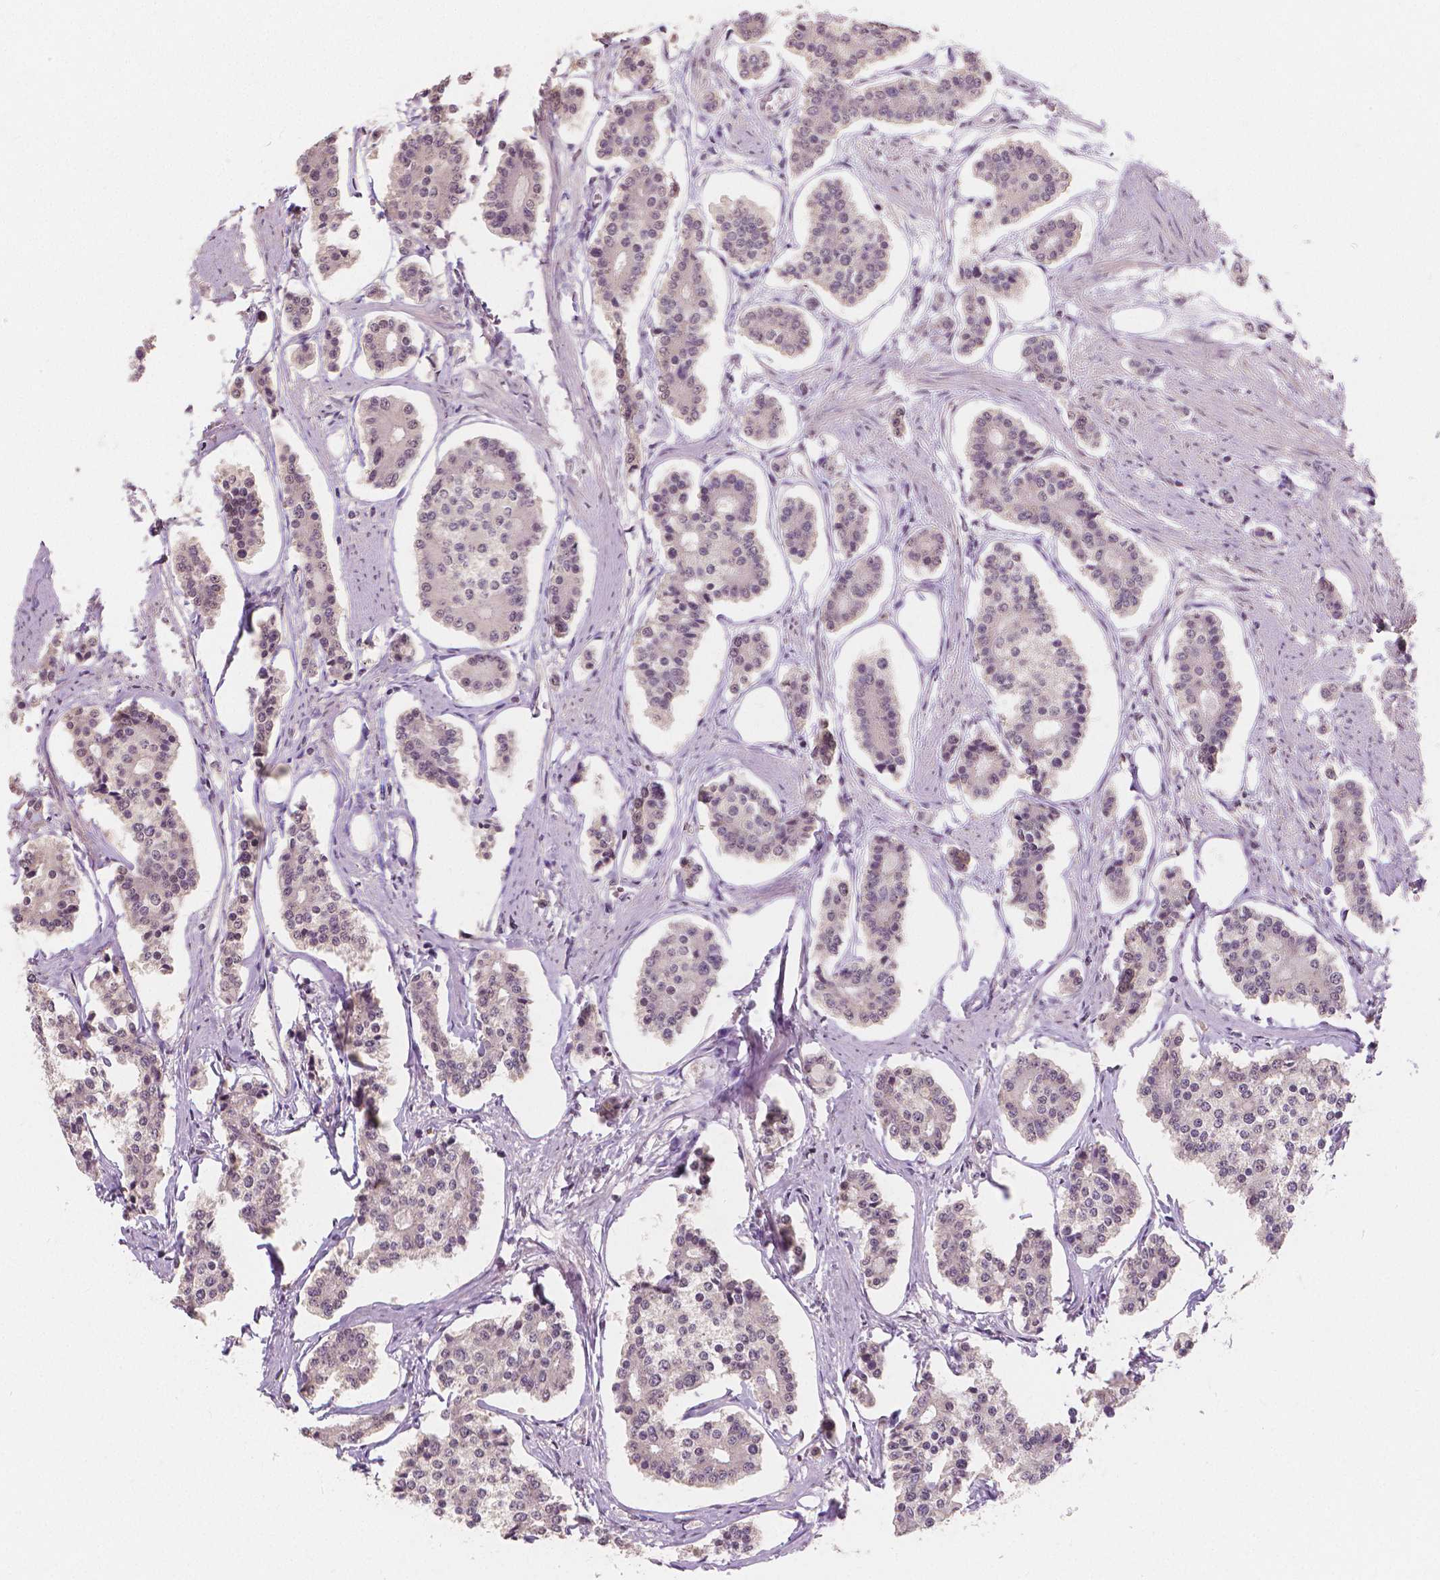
{"staining": {"intensity": "weak", "quantity": "<25%", "location": "nuclear"}, "tissue": "carcinoid", "cell_type": "Tumor cells", "image_type": "cancer", "snomed": [{"axis": "morphology", "description": "Carcinoid, malignant, NOS"}, {"axis": "topography", "description": "Small intestine"}], "caption": "Malignant carcinoid was stained to show a protein in brown. There is no significant expression in tumor cells.", "gene": "NOLC1", "patient": {"sex": "female", "age": 65}}